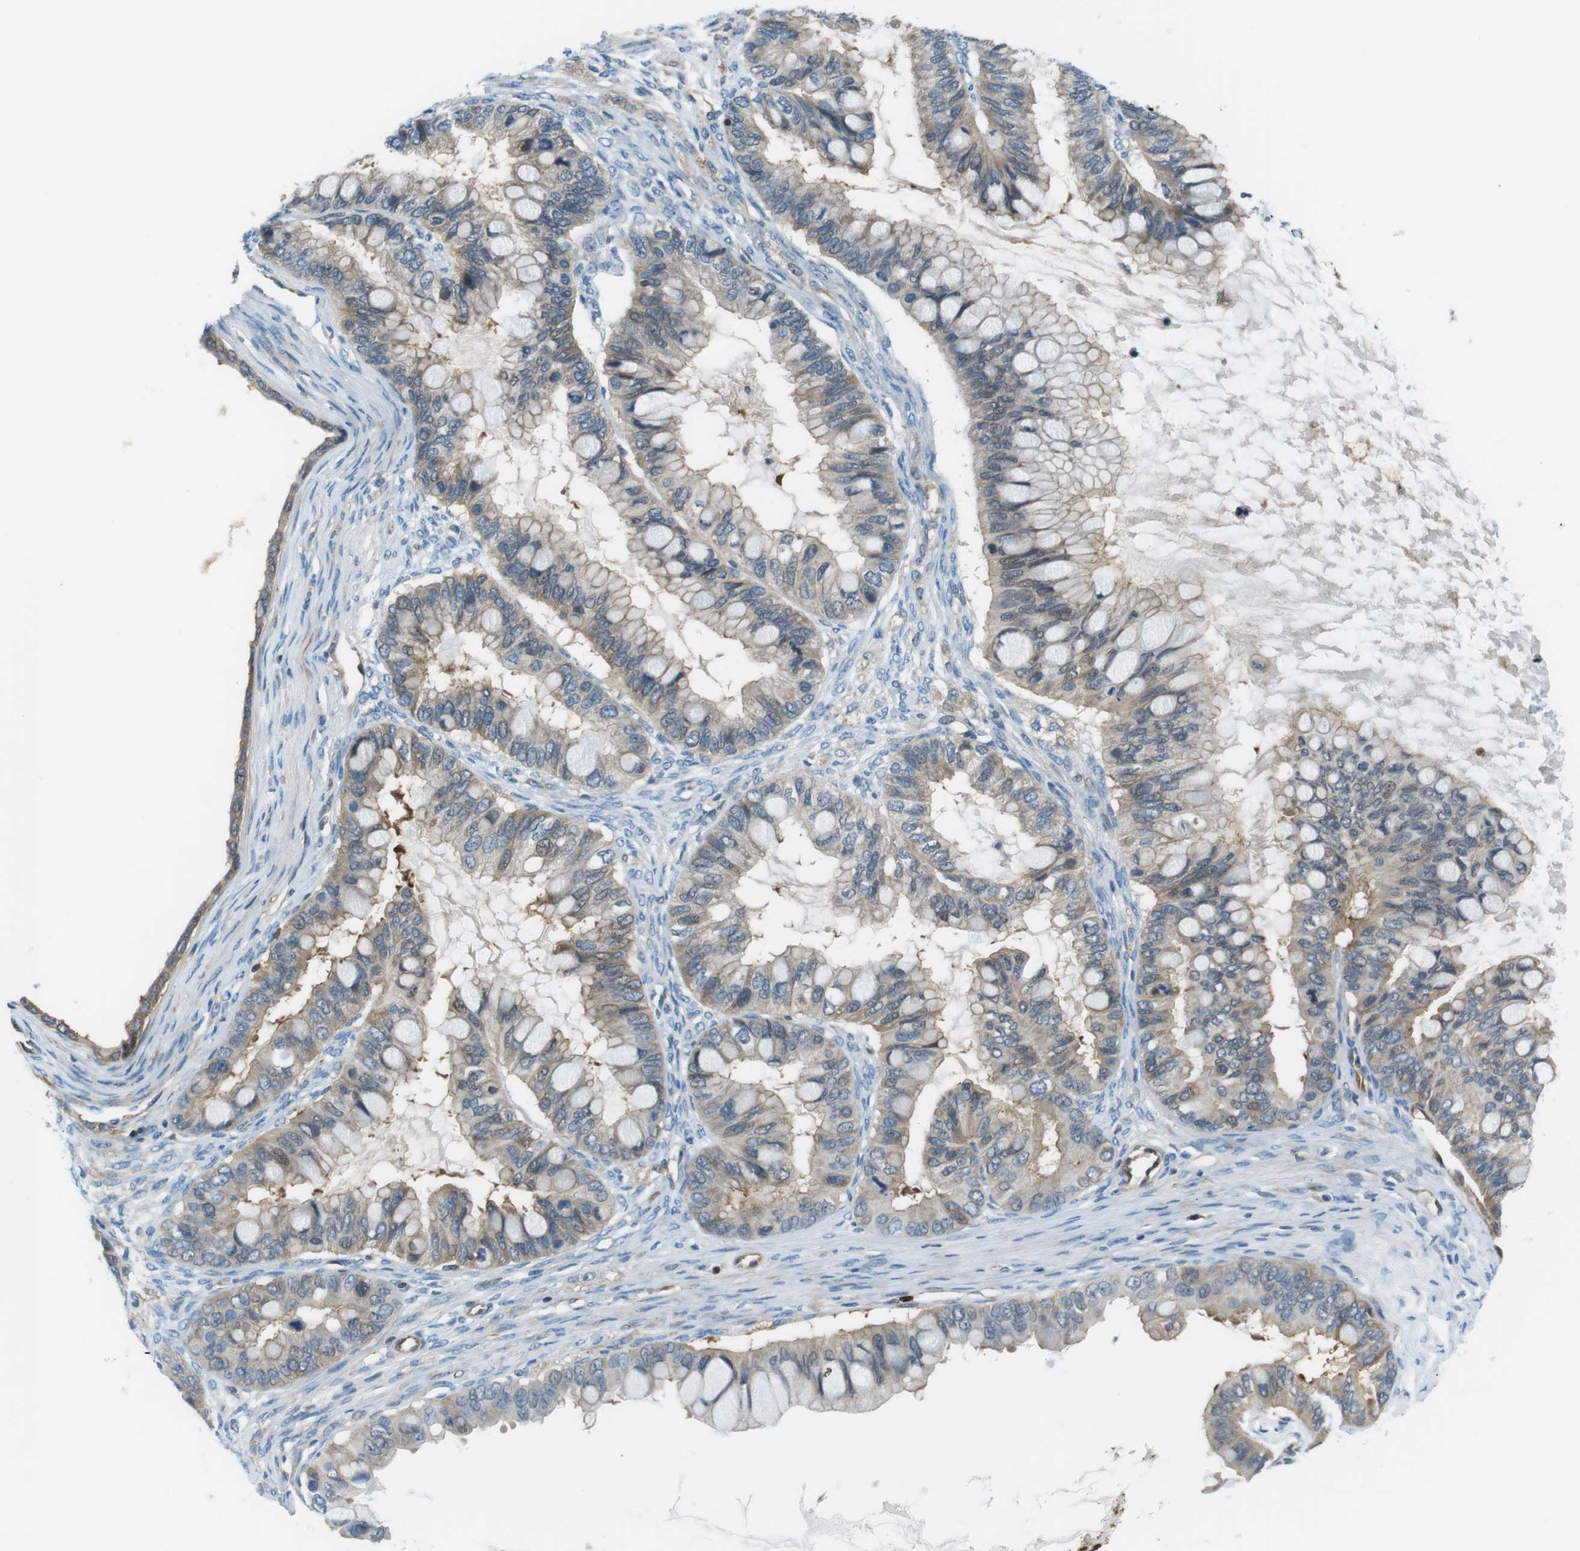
{"staining": {"intensity": "weak", "quantity": ">75%", "location": "cytoplasmic/membranous"}, "tissue": "ovarian cancer", "cell_type": "Tumor cells", "image_type": "cancer", "snomed": [{"axis": "morphology", "description": "Cystadenocarcinoma, mucinous, NOS"}, {"axis": "topography", "description": "Ovary"}], "caption": "High-magnification brightfield microscopy of ovarian cancer stained with DAB (3,3'-diaminobenzidine) (brown) and counterstained with hematoxylin (blue). tumor cells exhibit weak cytoplasmic/membranous positivity is present in about>75% of cells.", "gene": "TES", "patient": {"sex": "female", "age": 80}}